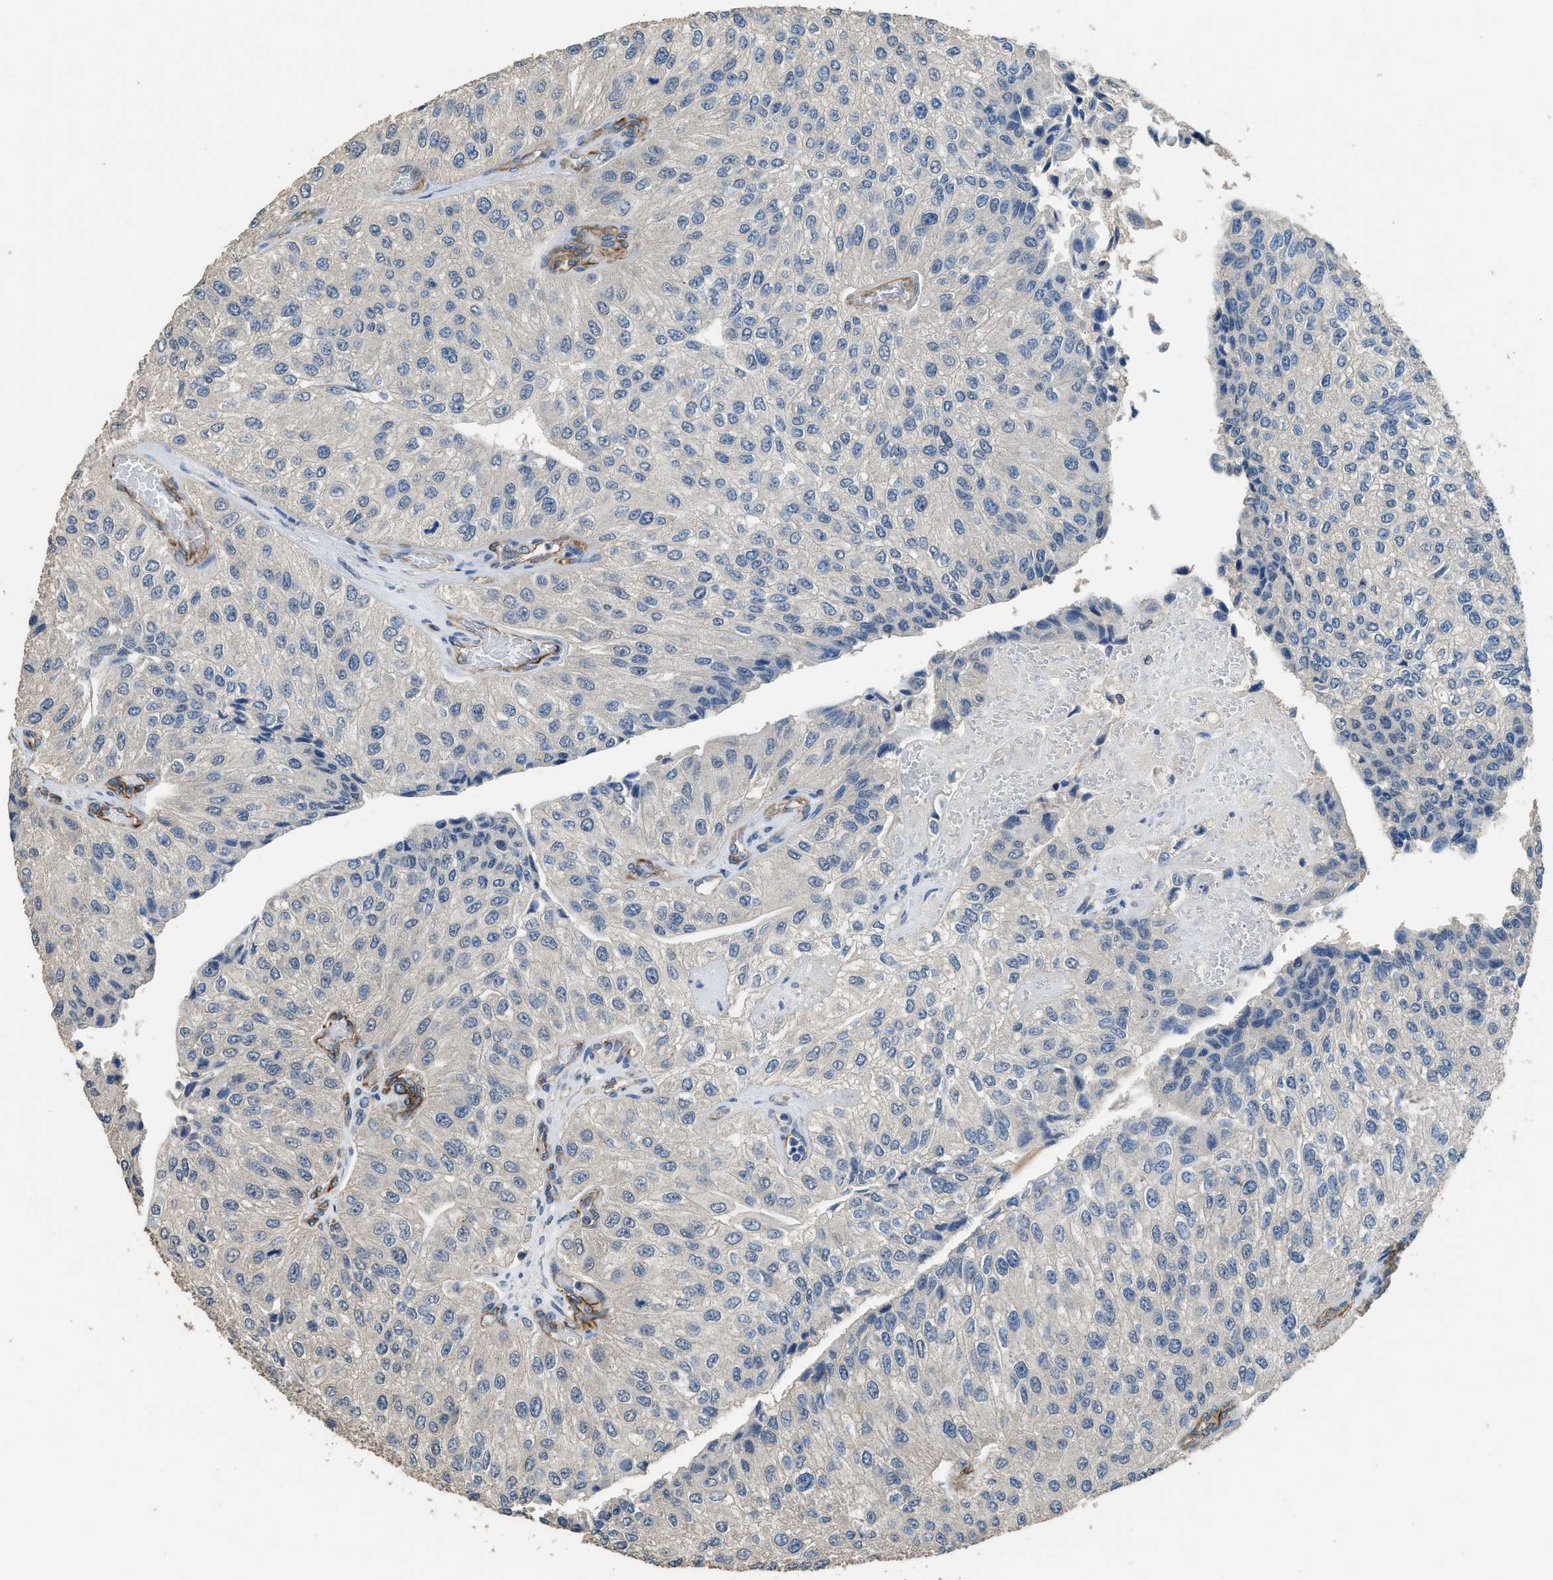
{"staining": {"intensity": "negative", "quantity": "none", "location": "none"}, "tissue": "urothelial cancer", "cell_type": "Tumor cells", "image_type": "cancer", "snomed": [{"axis": "morphology", "description": "Urothelial carcinoma, High grade"}, {"axis": "topography", "description": "Kidney"}, {"axis": "topography", "description": "Urinary bladder"}], "caption": "This image is of urothelial cancer stained with IHC to label a protein in brown with the nuclei are counter-stained blue. There is no expression in tumor cells.", "gene": "SYNM", "patient": {"sex": "male", "age": 77}}